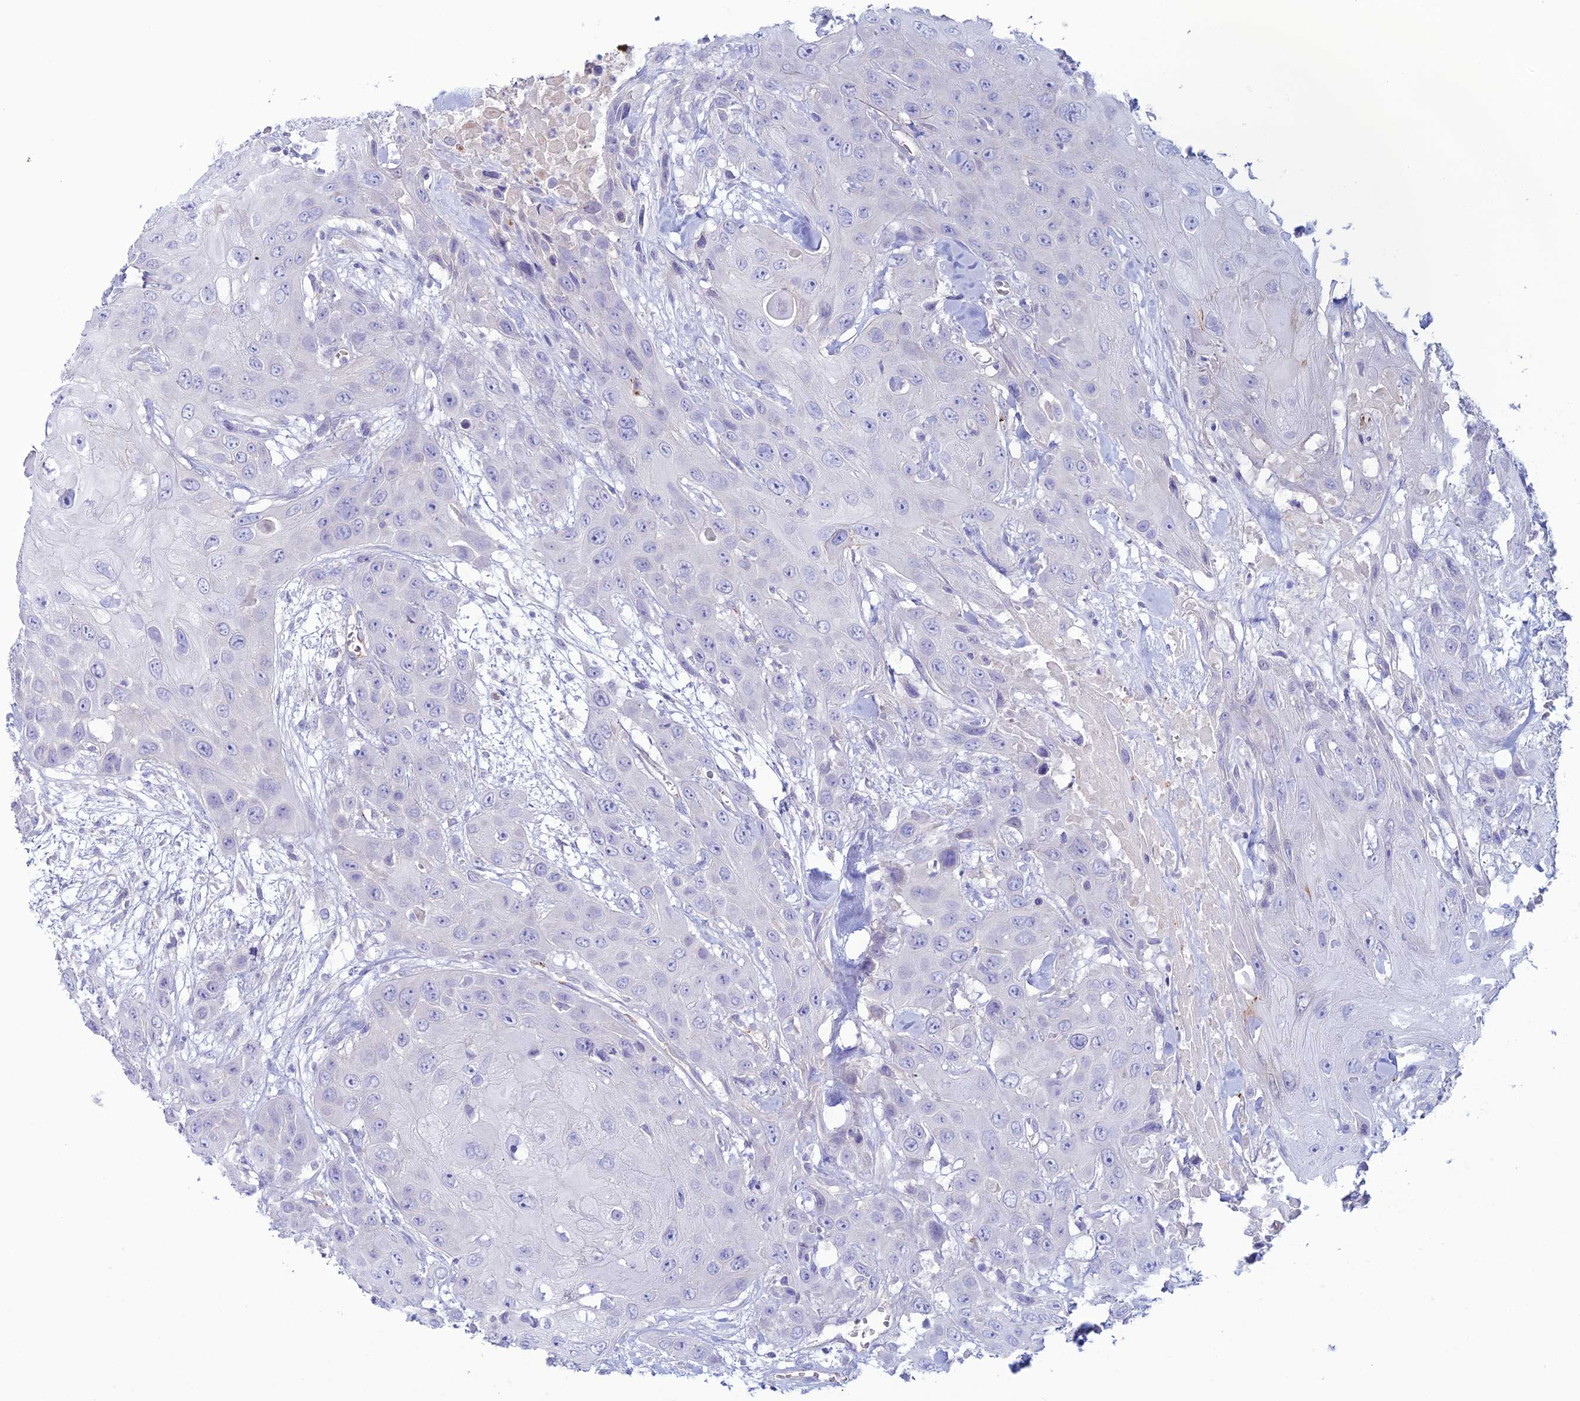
{"staining": {"intensity": "negative", "quantity": "none", "location": "none"}, "tissue": "head and neck cancer", "cell_type": "Tumor cells", "image_type": "cancer", "snomed": [{"axis": "morphology", "description": "Squamous cell carcinoma, NOS"}, {"axis": "topography", "description": "Head-Neck"}], "caption": "An IHC photomicrograph of head and neck cancer is shown. There is no staining in tumor cells of head and neck cancer.", "gene": "CDC42EP5", "patient": {"sex": "male", "age": 81}}